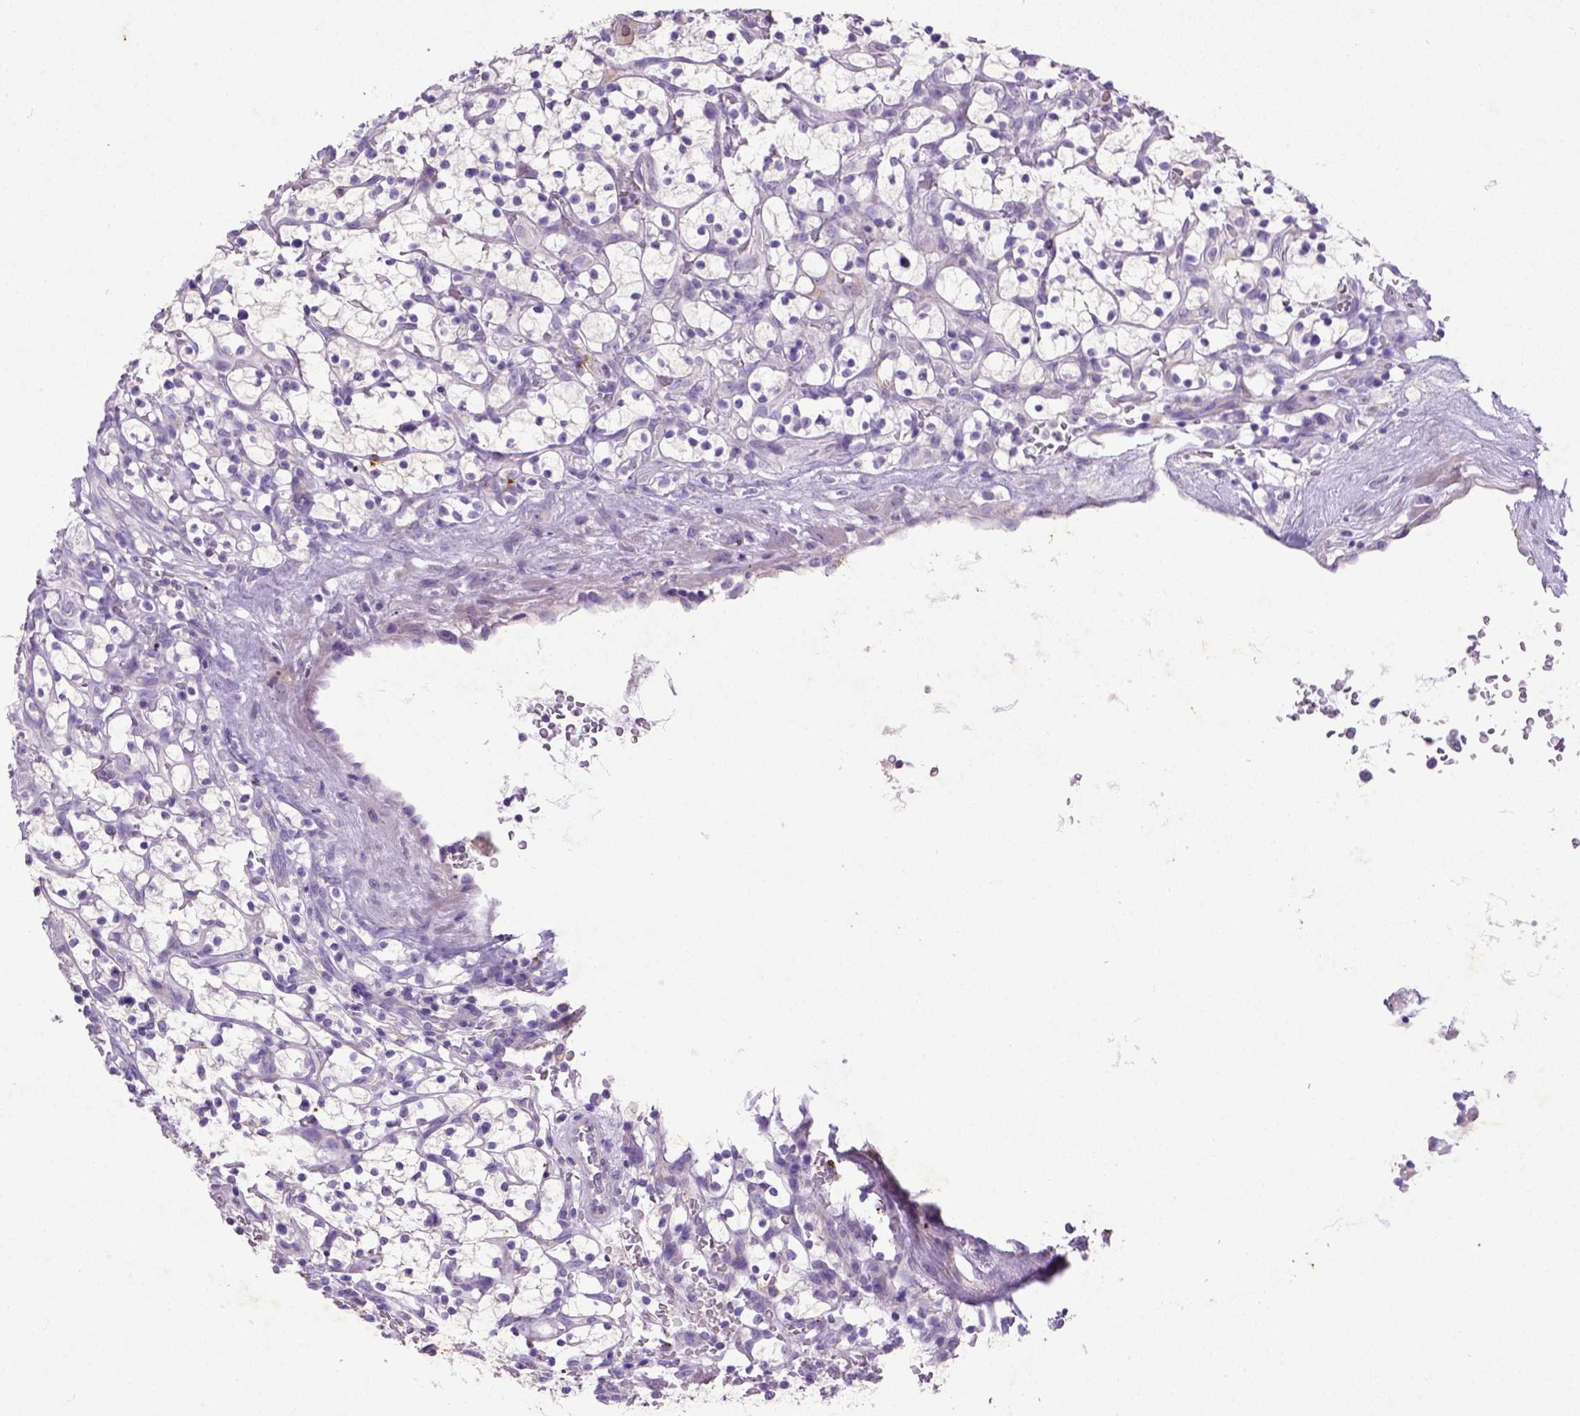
{"staining": {"intensity": "negative", "quantity": "none", "location": "none"}, "tissue": "renal cancer", "cell_type": "Tumor cells", "image_type": "cancer", "snomed": [{"axis": "morphology", "description": "Adenocarcinoma, NOS"}, {"axis": "topography", "description": "Kidney"}], "caption": "Histopathology image shows no protein positivity in tumor cells of adenocarcinoma (renal) tissue.", "gene": "NUDT2", "patient": {"sex": "female", "age": 64}}